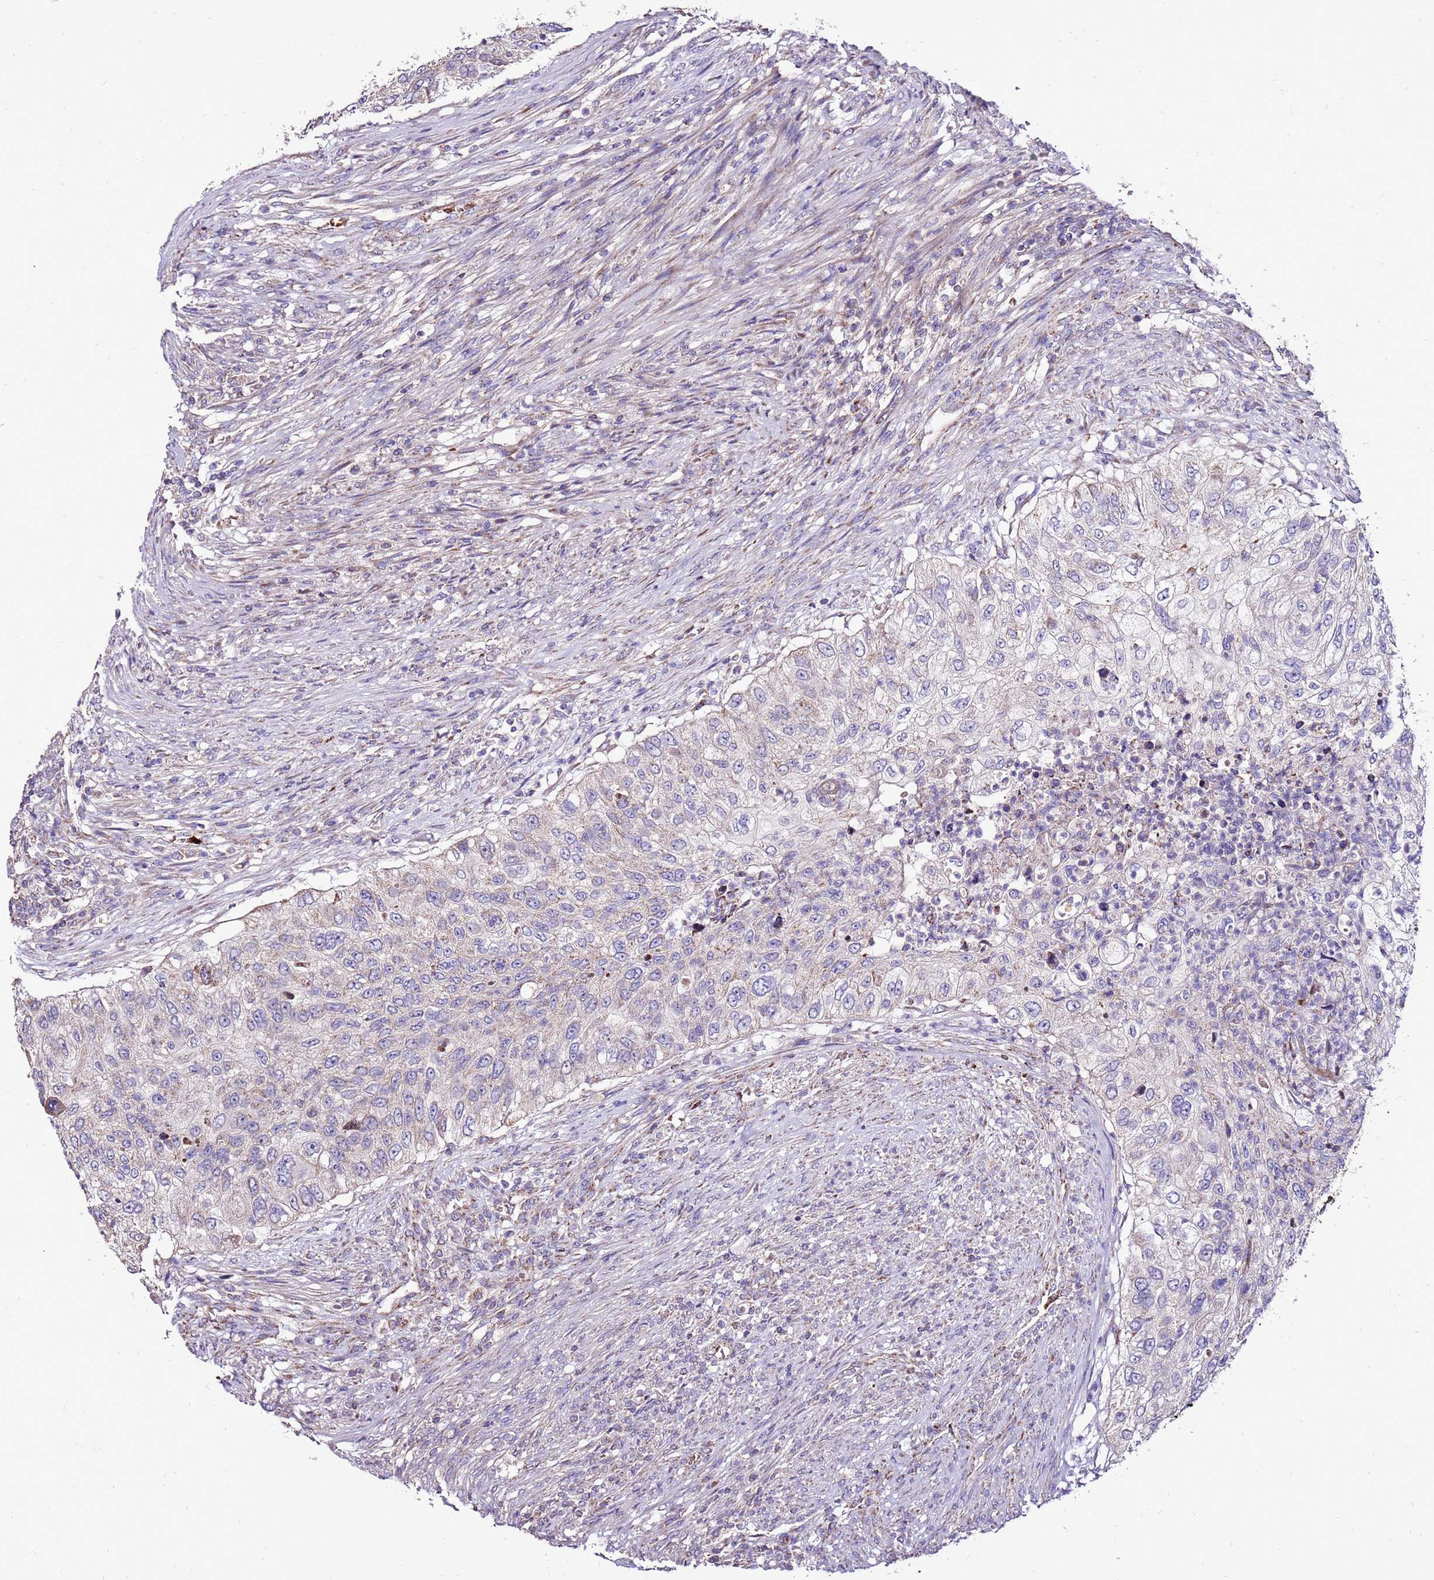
{"staining": {"intensity": "negative", "quantity": "none", "location": "none"}, "tissue": "urothelial cancer", "cell_type": "Tumor cells", "image_type": "cancer", "snomed": [{"axis": "morphology", "description": "Urothelial carcinoma, High grade"}, {"axis": "topography", "description": "Urinary bladder"}], "caption": "Urothelial cancer was stained to show a protein in brown. There is no significant staining in tumor cells.", "gene": "SPSB3", "patient": {"sex": "female", "age": 60}}